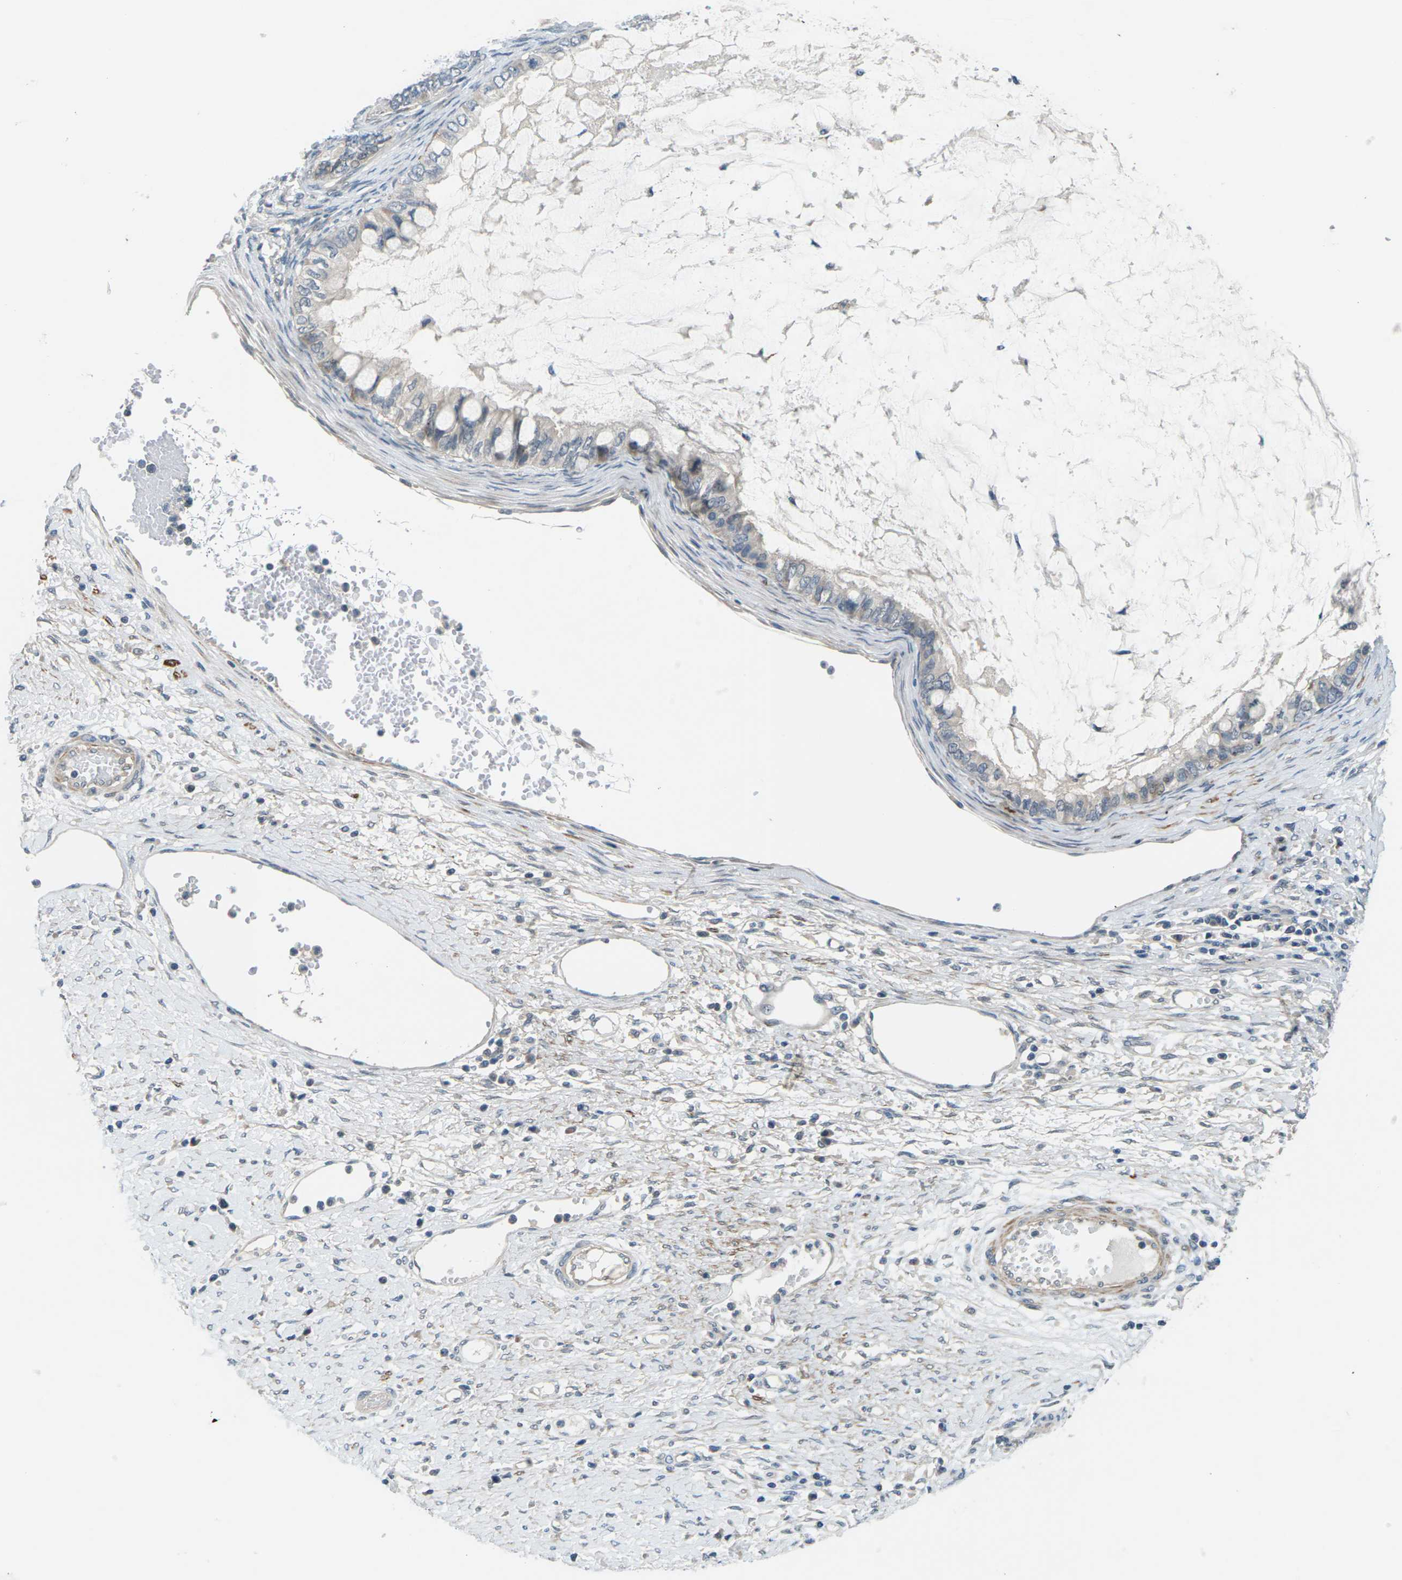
{"staining": {"intensity": "negative", "quantity": "none", "location": "none"}, "tissue": "ovarian cancer", "cell_type": "Tumor cells", "image_type": "cancer", "snomed": [{"axis": "morphology", "description": "Cystadenocarcinoma, mucinous, NOS"}, {"axis": "topography", "description": "Ovary"}], "caption": "IHC micrograph of human ovarian cancer stained for a protein (brown), which displays no expression in tumor cells.", "gene": "SLC13A3", "patient": {"sex": "female", "age": 80}}